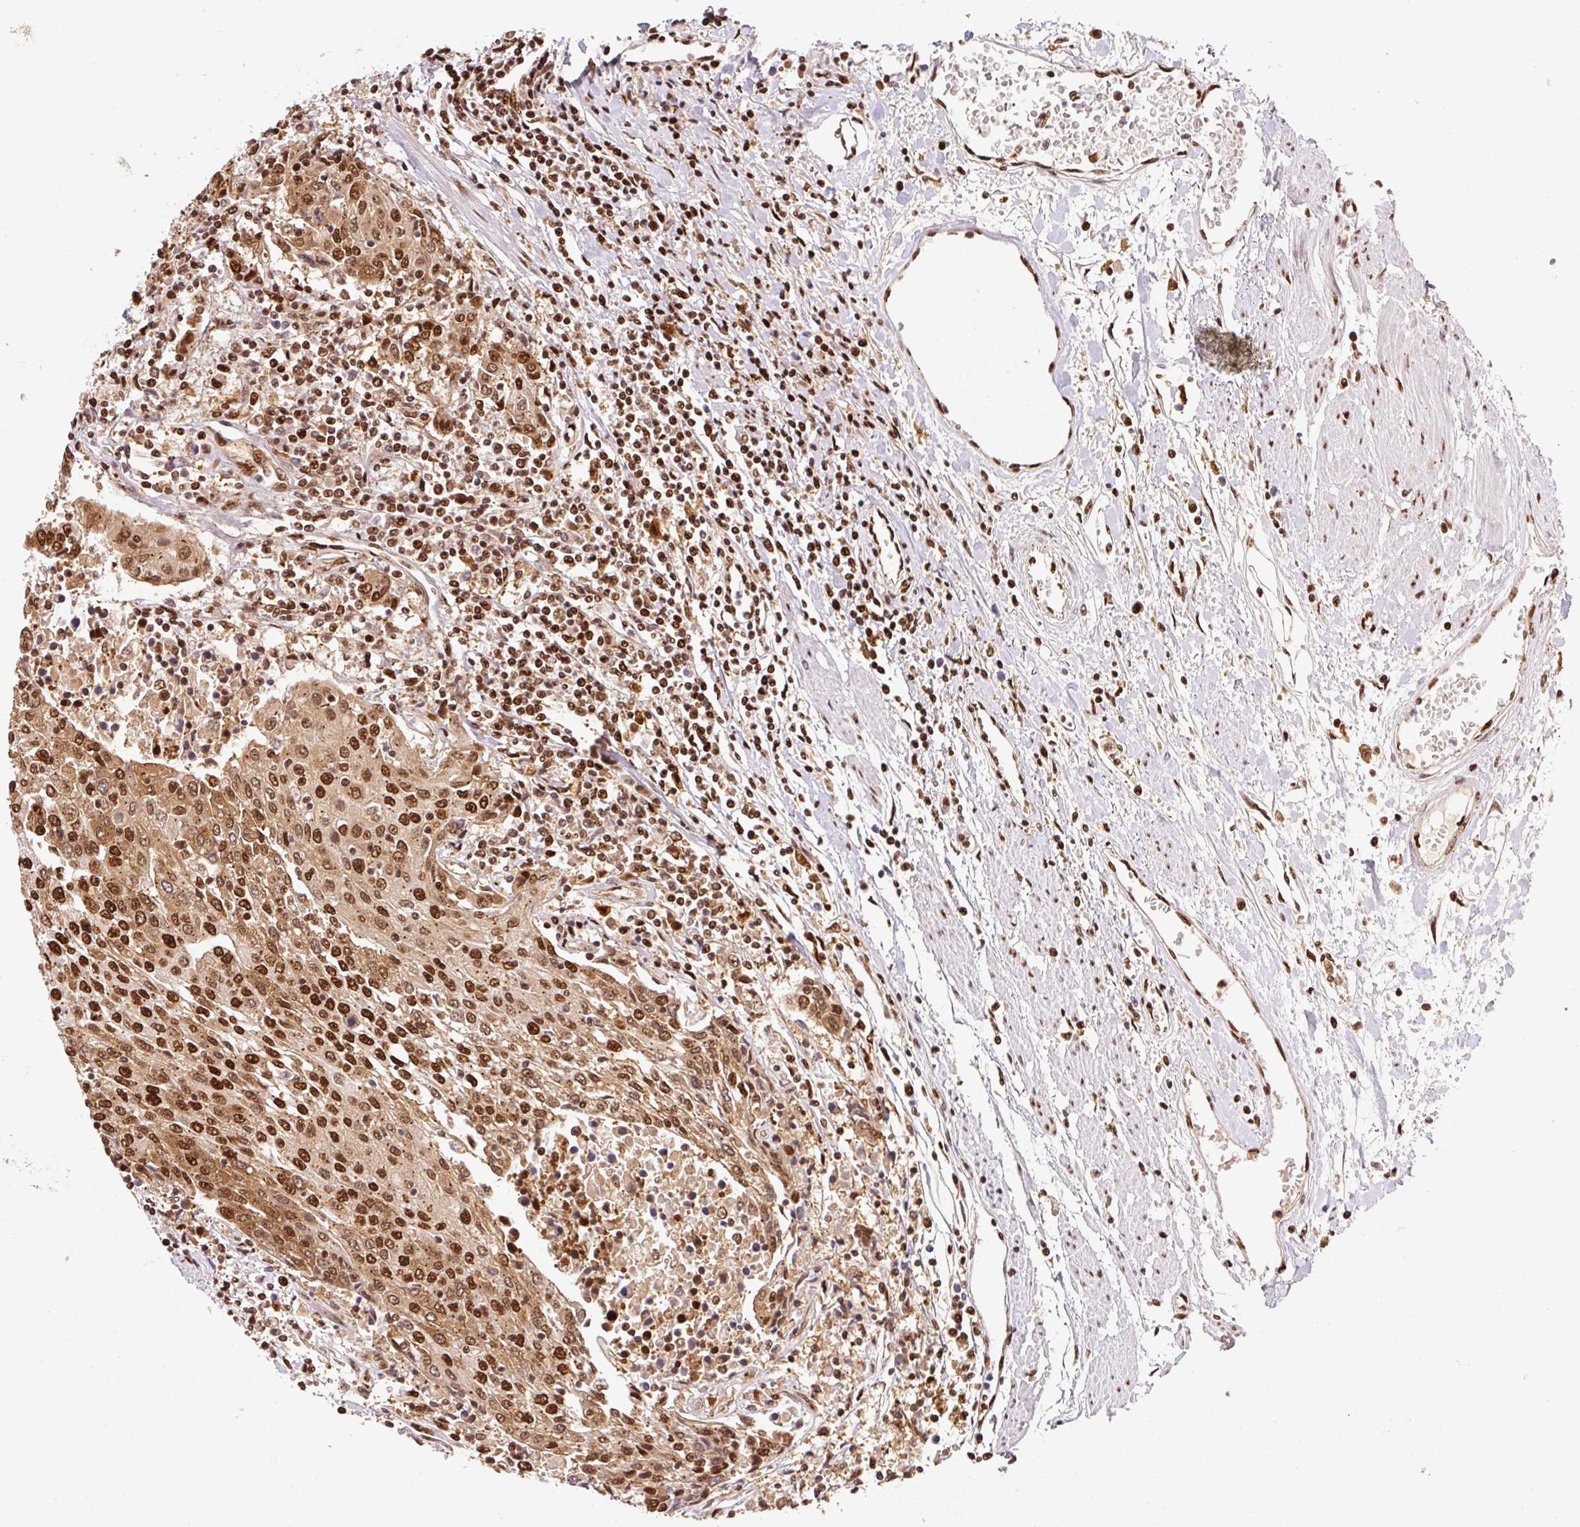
{"staining": {"intensity": "moderate", "quantity": ">75%", "location": "nuclear"}, "tissue": "urothelial cancer", "cell_type": "Tumor cells", "image_type": "cancer", "snomed": [{"axis": "morphology", "description": "Urothelial carcinoma, High grade"}, {"axis": "topography", "description": "Urinary bladder"}], "caption": "Protein staining of urothelial cancer tissue demonstrates moderate nuclear staining in approximately >75% of tumor cells. Using DAB (brown) and hematoxylin (blue) stains, captured at high magnification using brightfield microscopy.", "gene": "GPR139", "patient": {"sex": "female", "age": 85}}